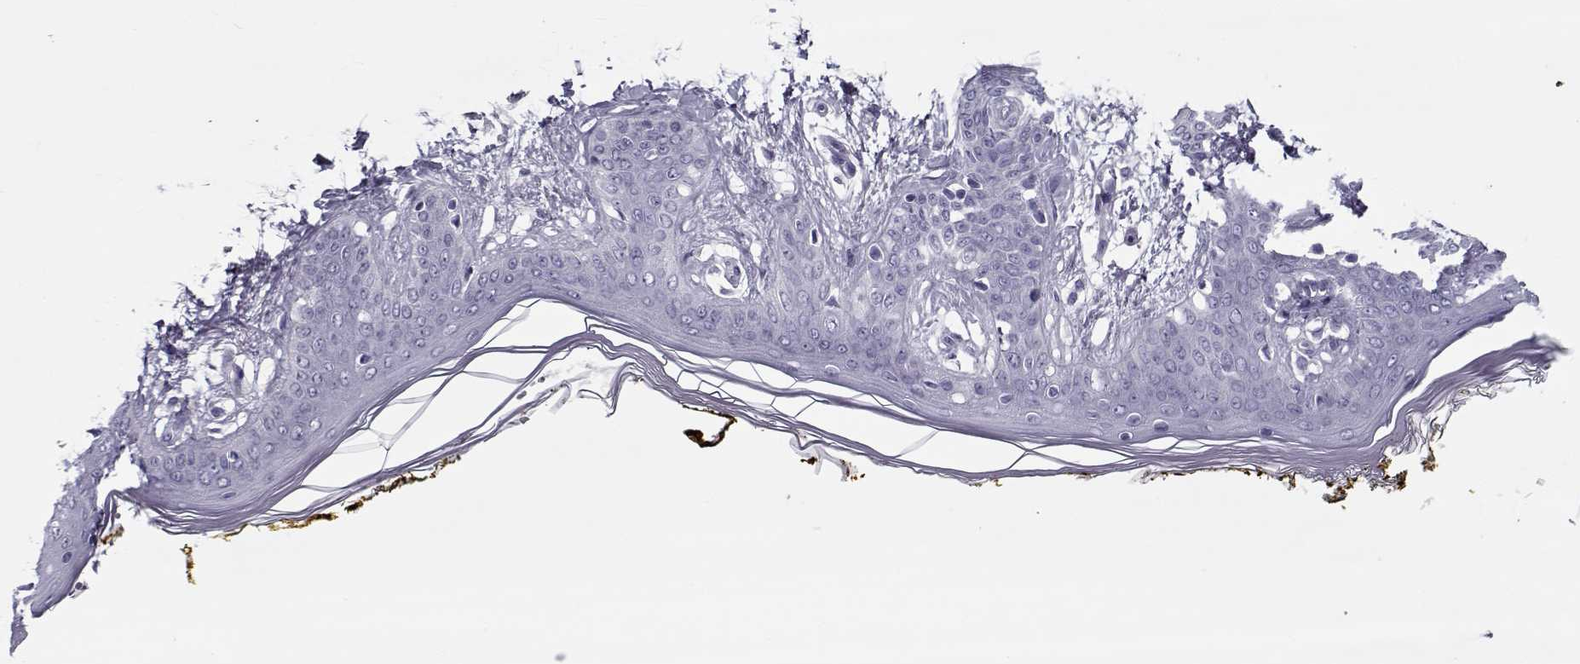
{"staining": {"intensity": "negative", "quantity": "none", "location": "none"}, "tissue": "skin", "cell_type": "Fibroblasts", "image_type": "normal", "snomed": [{"axis": "morphology", "description": "Normal tissue, NOS"}, {"axis": "topography", "description": "Skin"}], "caption": "The micrograph reveals no significant staining in fibroblasts of skin. (Stains: DAB (3,3'-diaminobenzidine) IHC with hematoxylin counter stain, Microscopy: brightfield microscopy at high magnification).", "gene": "PP2D1", "patient": {"sex": "female", "age": 34}}